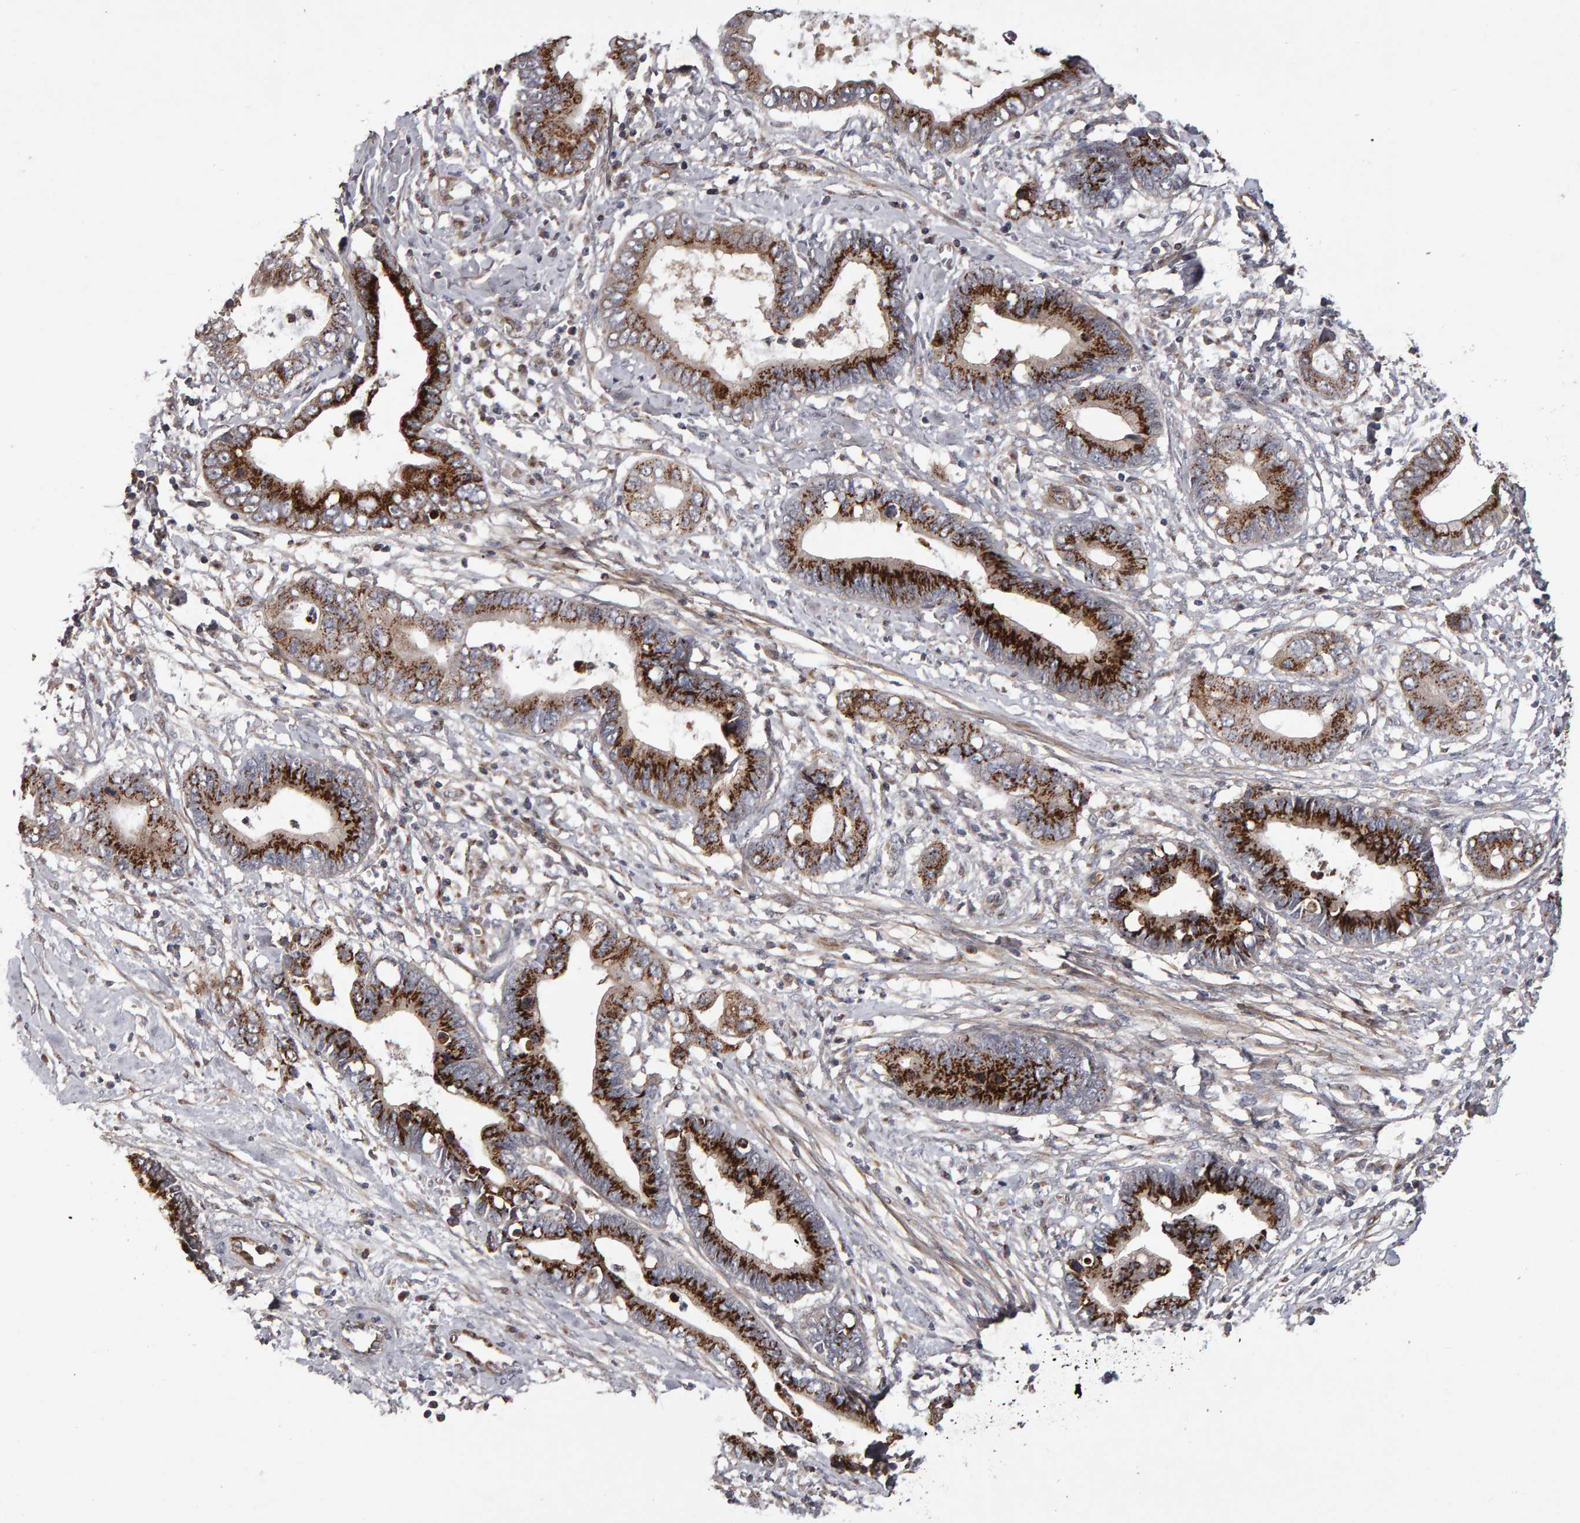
{"staining": {"intensity": "strong", "quantity": ">75%", "location": "cytoplasmic/membranous"}, "tissue": "cervical cancer", "cell_type": "Tumor cells", "image_type": "cancer", "snomed": [{"axis": "morphology", "description": "Adenocarcinoma, NOS"}, {"axis": "topography", "description": "Cervix"}], "caption": "Protein expression analysis of human cervical cancer reveals strong cytoplasmic/membranous positivity in approximately >75% of tumor cells. (DAB (3,3'-diaminobenzidine) = brown stain, brightfield microscopy at high magnification).", "gene": "CANT1", "patient": {"sex": "female", "age": 44}}